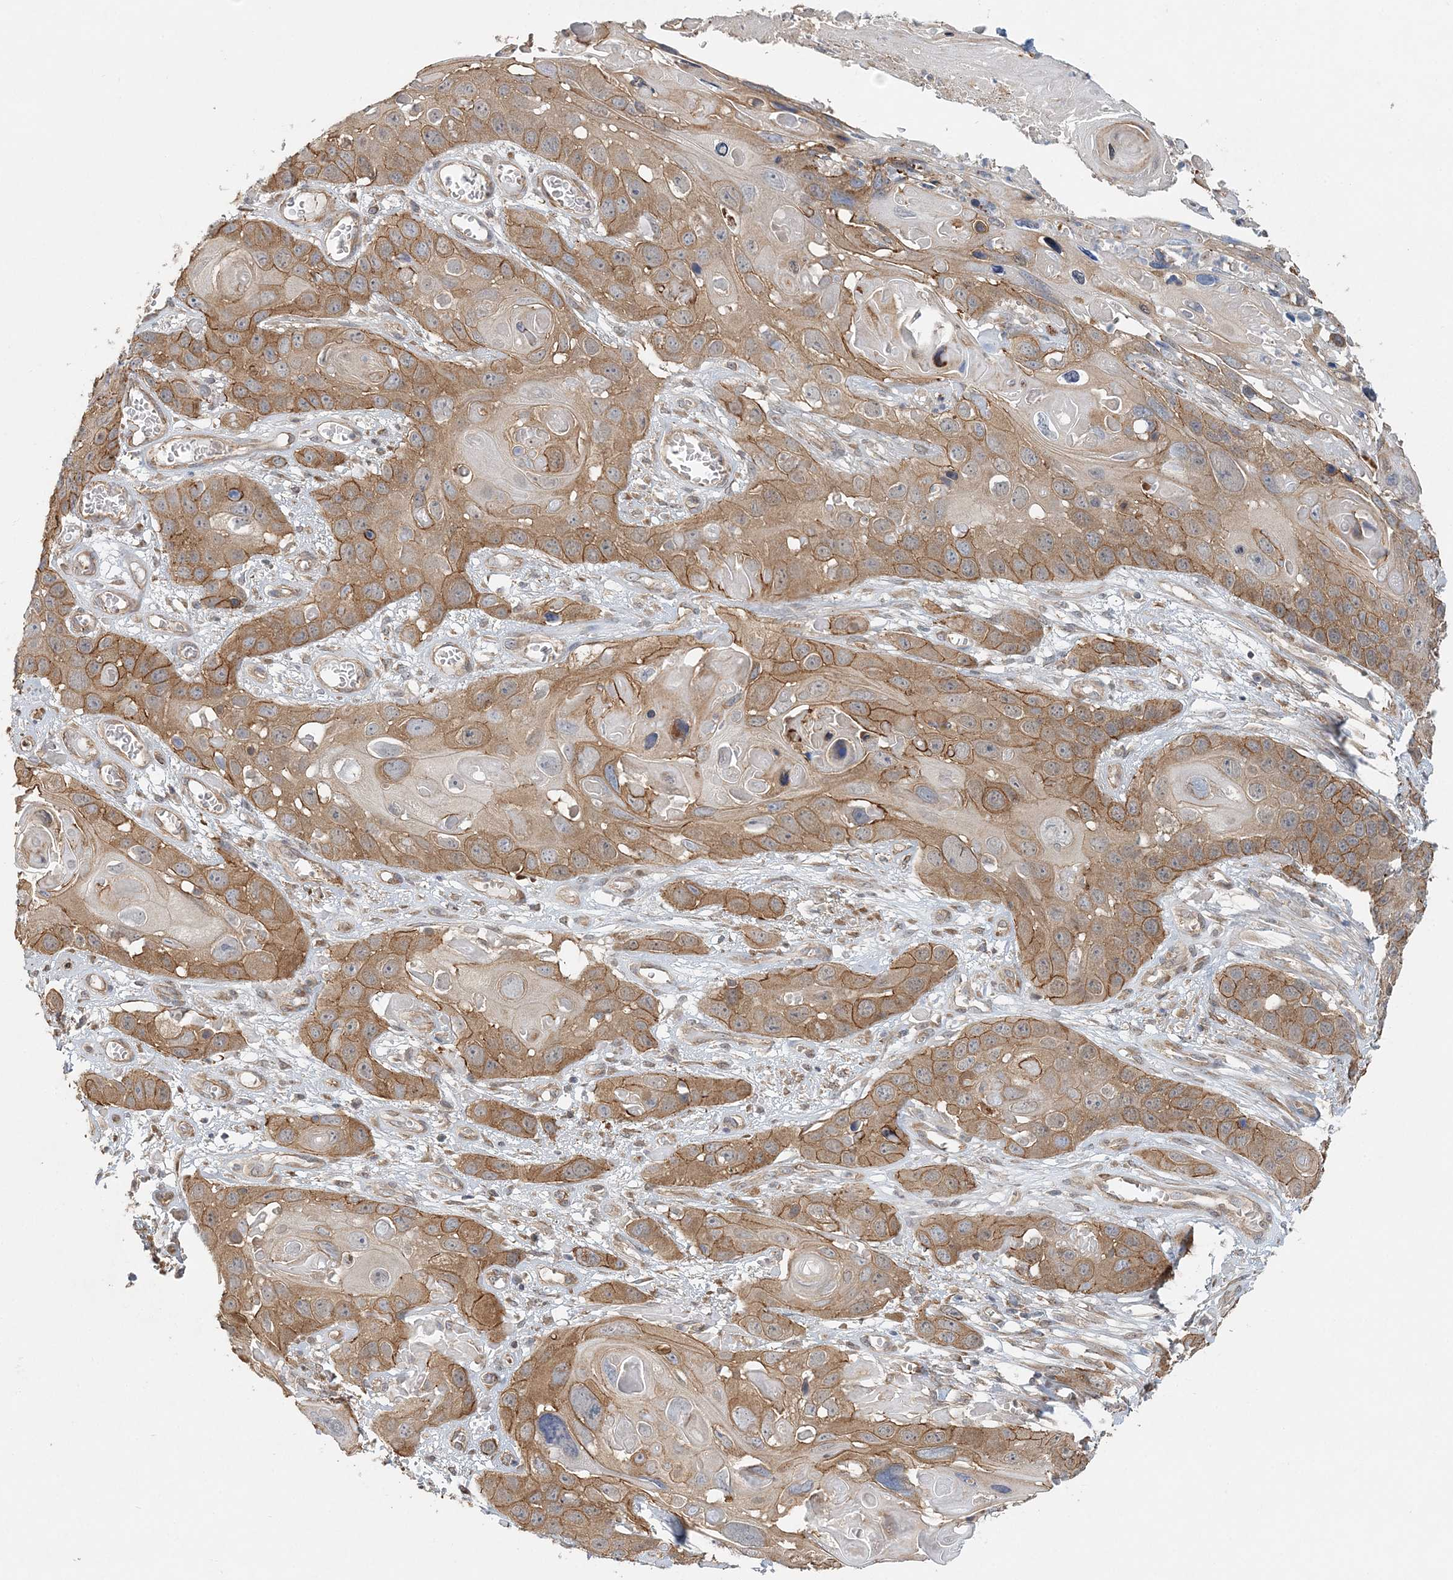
{"staining": {"intensity": "moderate", "quantity": ">75%", "location": "cytoplasmic/membranous"}, "tissue": "skin cancer", "cell_type": "Tumor cells", "image_type": "cancer", "snomed": [{"axis": "morphology", "description": "Squamous cell carcinoma, NOS"}, {"axis": "topography", "description": "Skin"}], "caption": "The image demonstrates staining of squamous cell carcinoma (skin), revealing moderate cytoplasmic/membranous protein positivity (brown color) within tumor cells. The protein of interest is shown in brown color, while the nuclei are stained blue.", "gene": "MAT2B", "patient": {"sex": "male", "age": 55}}